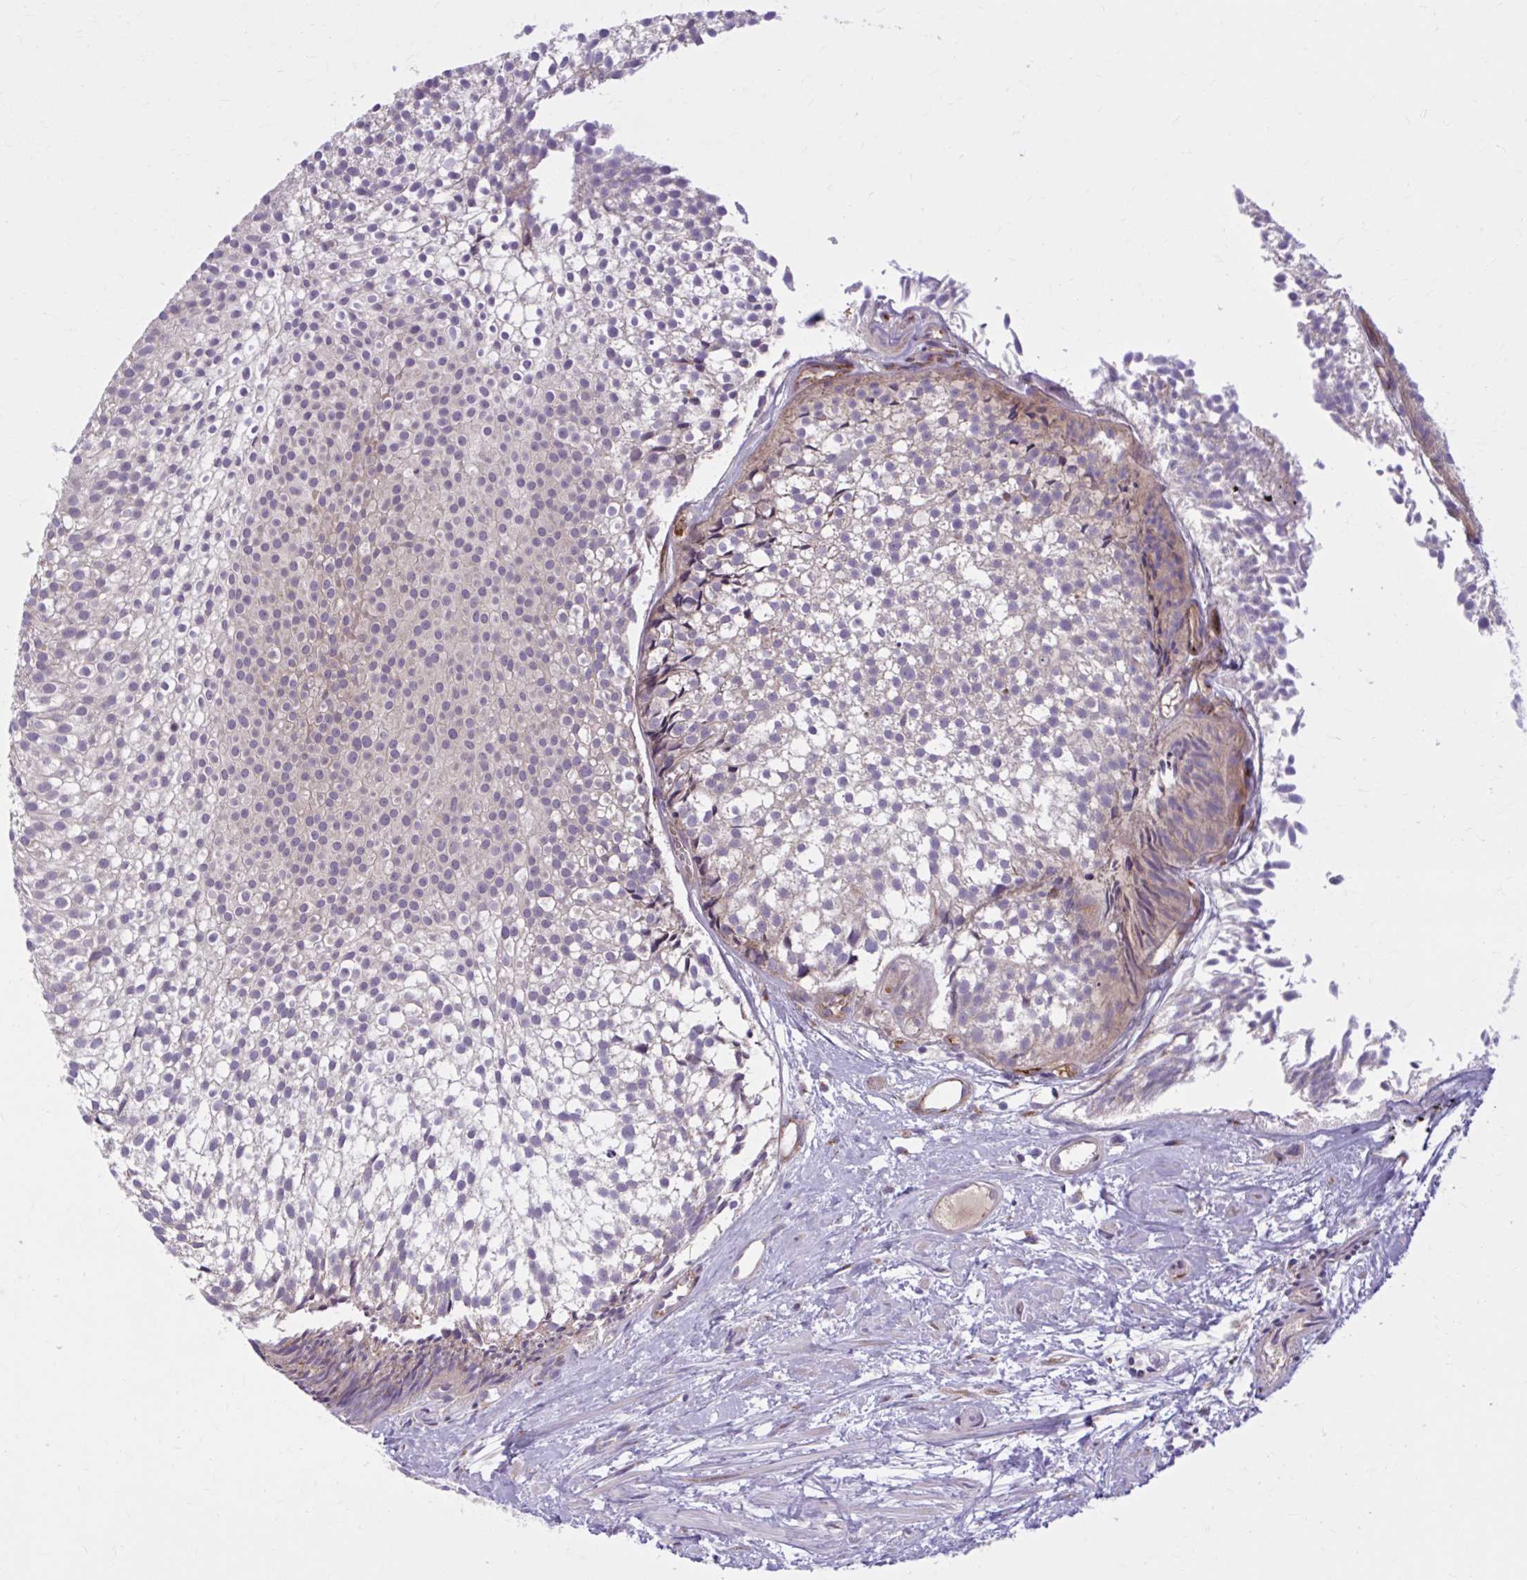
{"staining": {"intensity": "weak", "quantity": "<25%", "location": "cytoplasmic/membranous"}, "tissue": "urothelial cancer", "cell_type": "Tumor cells", "image_type": "cancer", "snomed": [{"axis": "morphology", "description": "Urothelial carcinoma, Low grade"}, {"axis": "topography", "description": "Urinary bladder"}], "caption": "Urothelial cancer was stained to show a protein in brown. There is no significant expression in tumor cells.", "gene": "SNF8", "patient": {"sex": "male", "age": 91}}